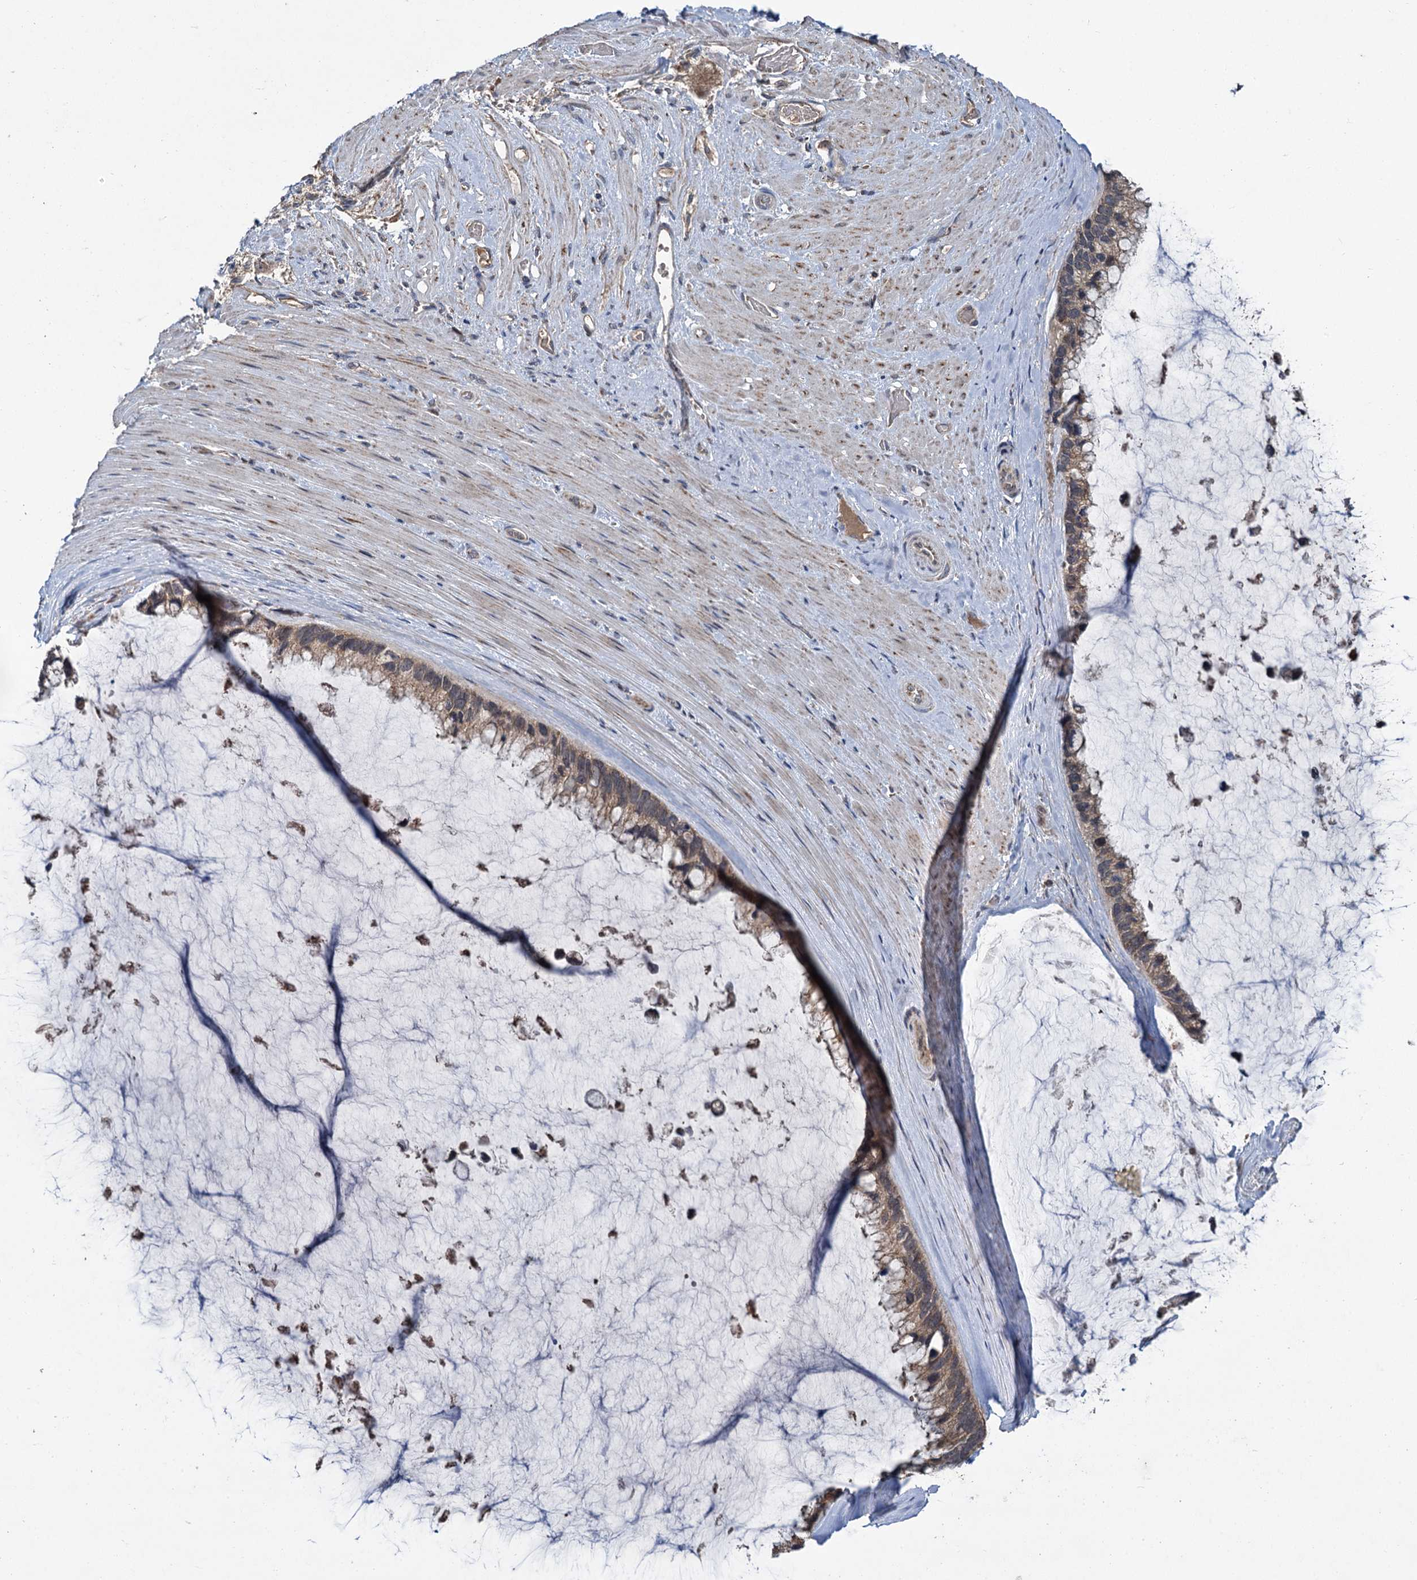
{"staining": {"intensity": "weak", "quantity": "<25%", "location": "cytoplasmic/membranous"}, "tissue": "ovarian cancer", "cell_type": "Tumor cells", "image_type": "cancer", "snomed": [{"axis": "morphology", "description": "Cystadenocarcinoma, mucinous, NOS"}, {"axis": "topography", "description": "Ovary"}], "caption": "The image reveals no significant expression in tumor cells of ovarian mucinous cystadenocarcinoma. The staining is performed using DAB (3,3'-diaminobenzidine) brown chromogen with nuclei counter-stained in using hematoxylin.", "gene": "METTL4", "patient": {"sex": "female", "age": 39}}